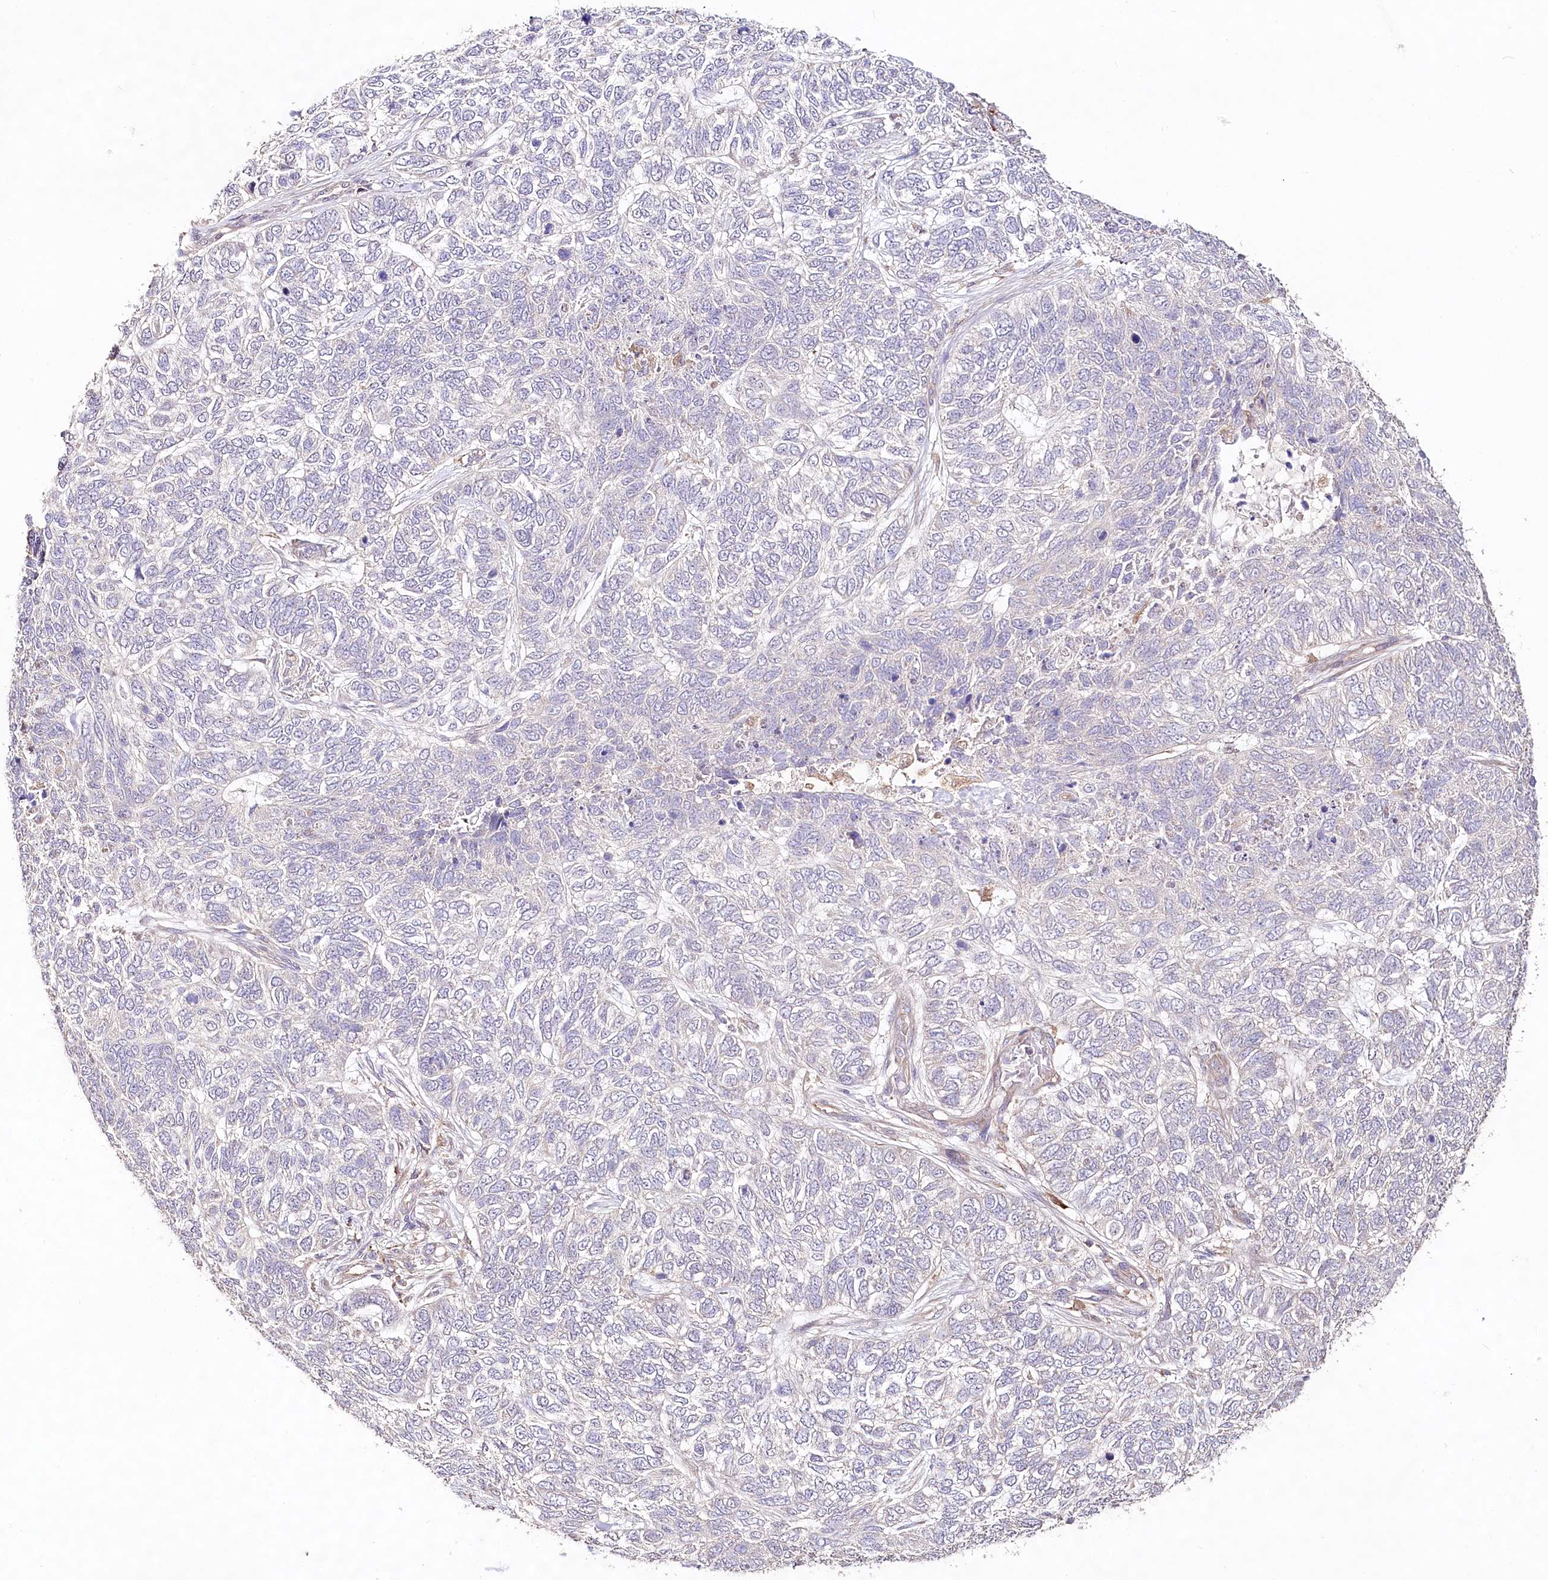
{"staining": {"intensity": "negative", "quantity": "none", "location": "none"}, "tissue": "skin cancer", "cell_type": "Tumor cells", "image_type": "cancer", "snomed": [{"axis": "morphology", "description": "Basal cell carcinoma"}, {"axis": "topography", "description": "Skin"}], "caption": "Immunohistochemistry (IHC) of skin cancer shows no expression in tumor cells.", "gene": "DMXL1", "patient": {"sex": "female", "age": 65}}